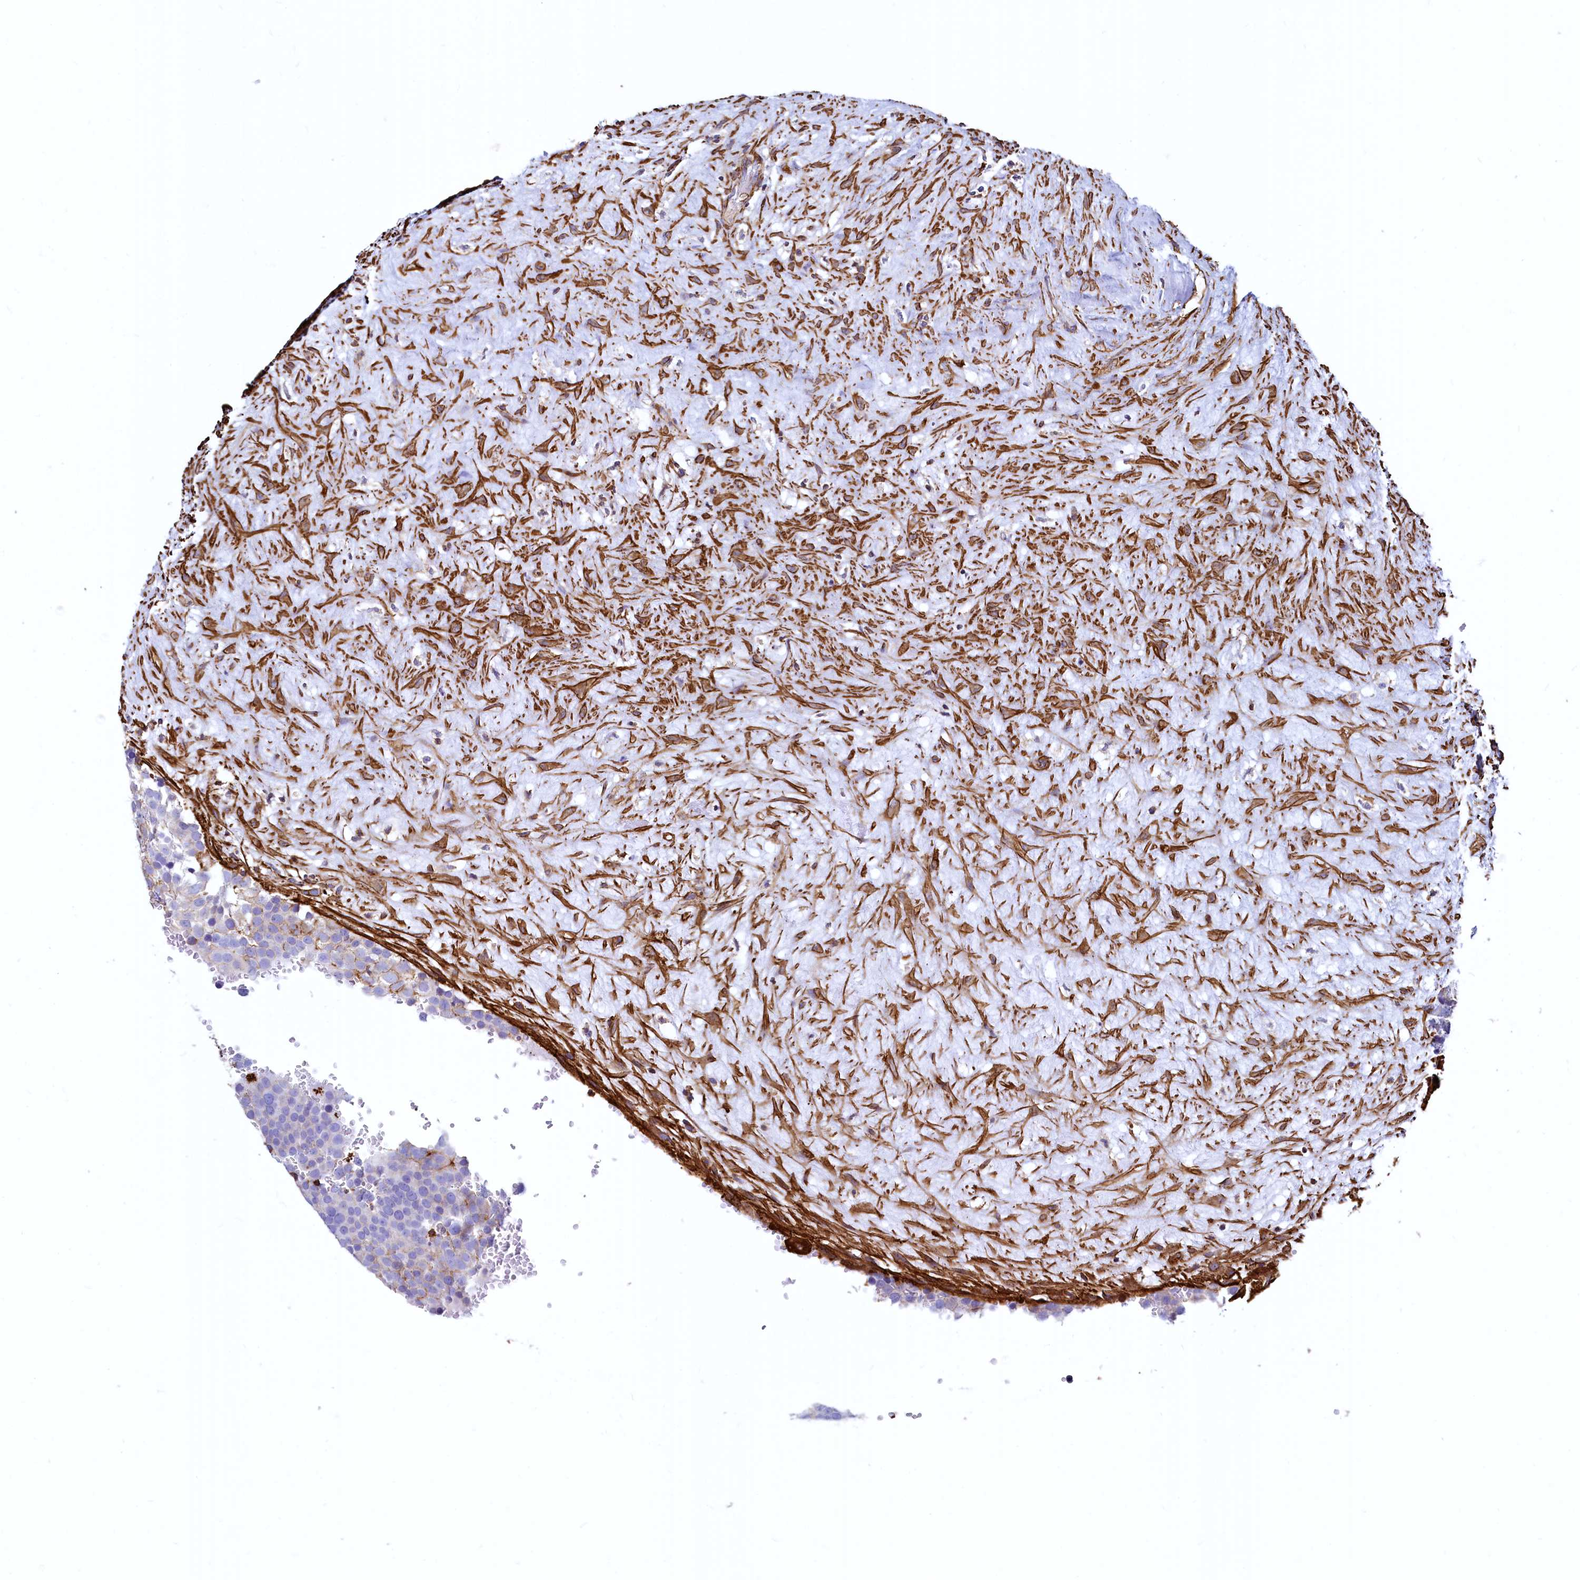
{"staining": {"intensity": "moderate", "quantity": "<25%", "location": "cytoplasmic/membranous"}, "tissue": "testis cancer", "cell_type": "Tumor cells", "image_type": "cancer", "snomed": [{"axis": "morphology", "description": "Seminoma, NOS"}, {"axis": "topography", "description": "Testis"}], "caption": "Protein staining demonstrates moderate cytoplasmic/membranous positivity in about <25% of tumor cells in testis seminoma. The protein is stained brown, and the nuclei are stained in blue (DAB (3,3'-diaminobenzidine) IHC with brightfield microscopy, high magnification).", "gene": "THBS1", "patient": {"sex": "male", "age": 71}}